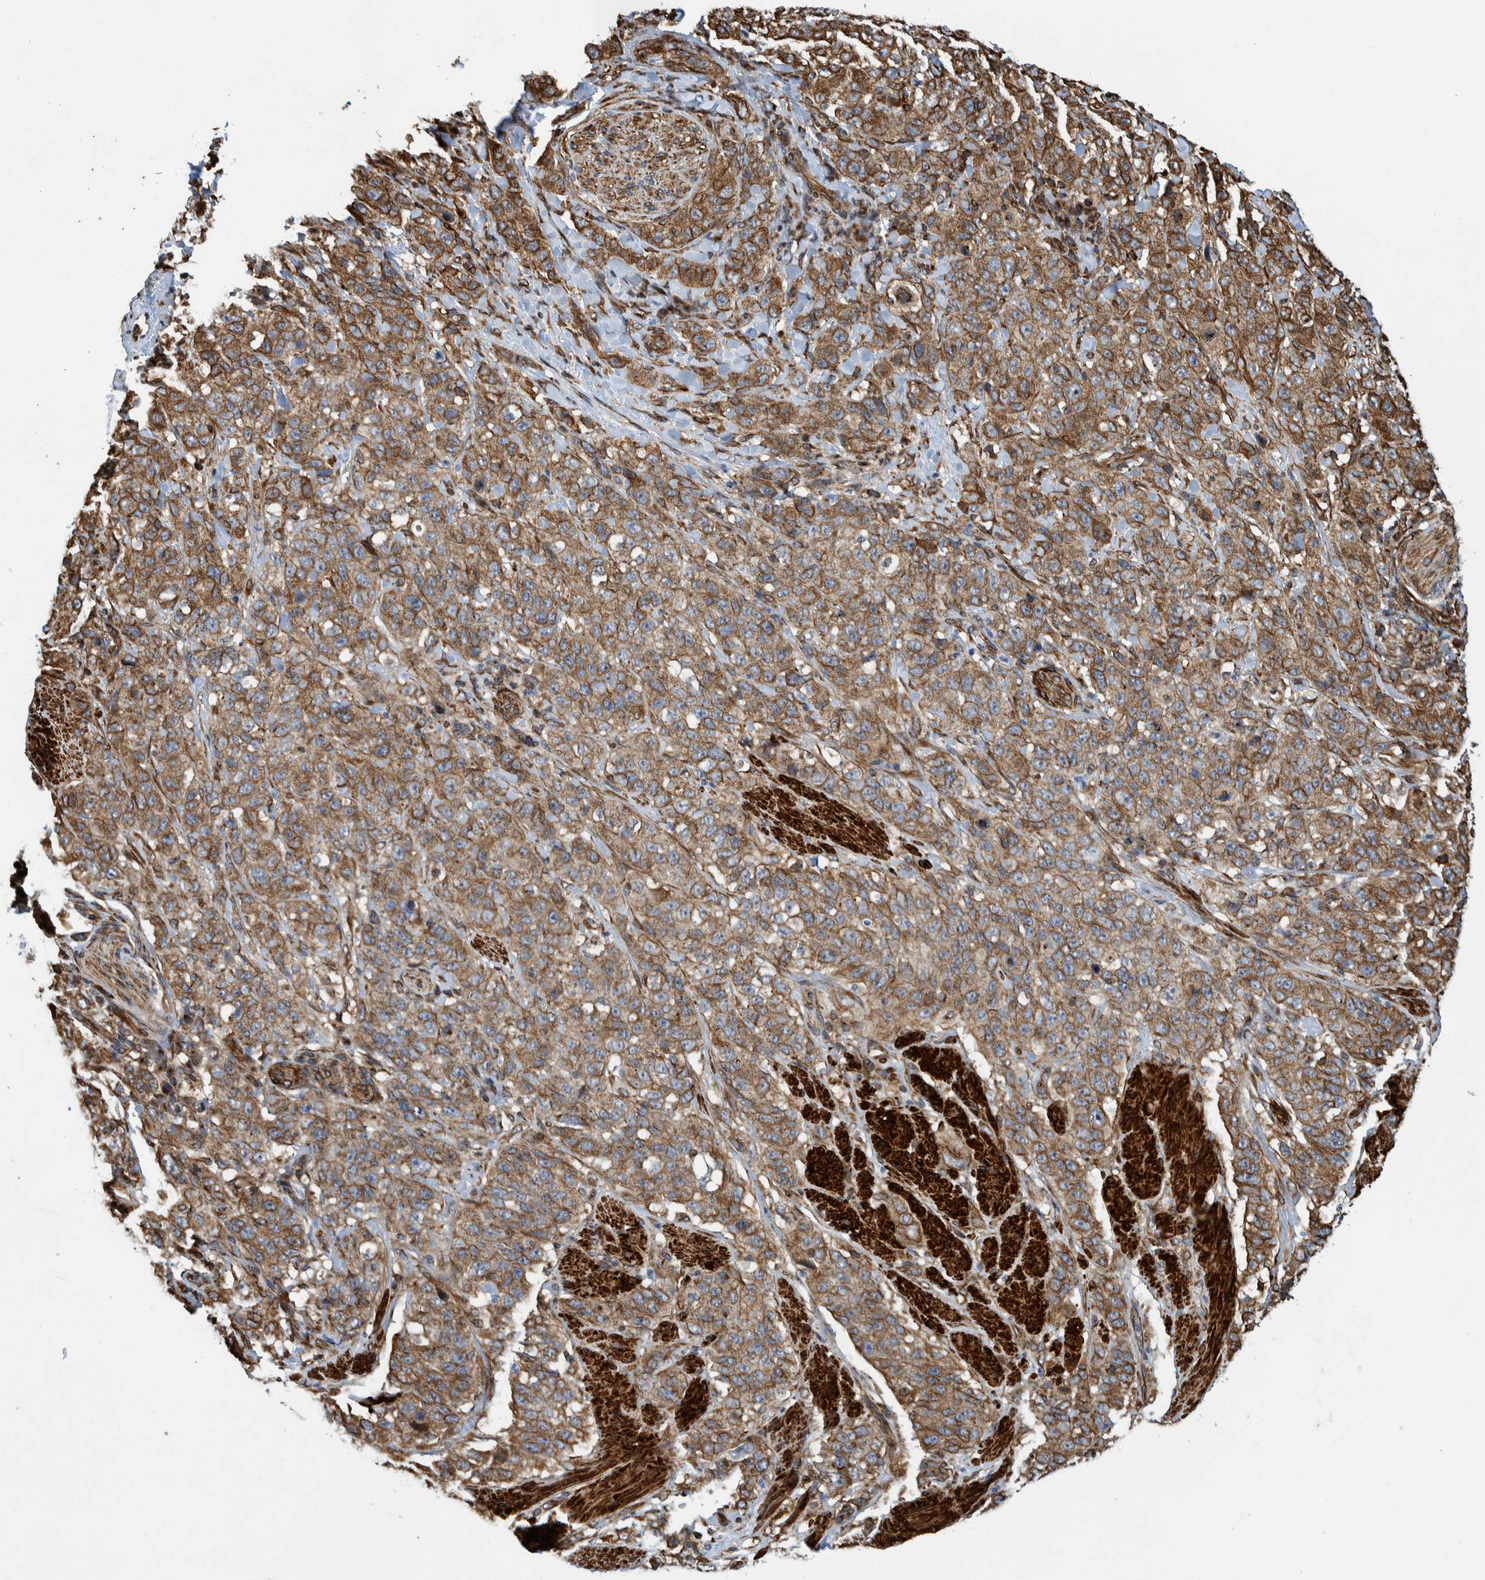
{"staining": {"intensity": "moderate", "quantity": ">75%", "location": "cytoplasmic/membranous"}, "tissue": "stomach cancer", "cell_type": "Tumor cells", "image_type": "cancer", "snomed": [{"axis": "morphology", "description": "Adenocarcinoma, NOS"}, {"axis": "topography", "description": "Stomach"}], "caption": "Tumor cells reveal medium levels of moderate cytoplasmic/membranous positivity in about >75% of cells in human stomach cancer (adenocarcinoma).", "gene": "CCDC57", "patient": {"sex": "male", "age": 48}}